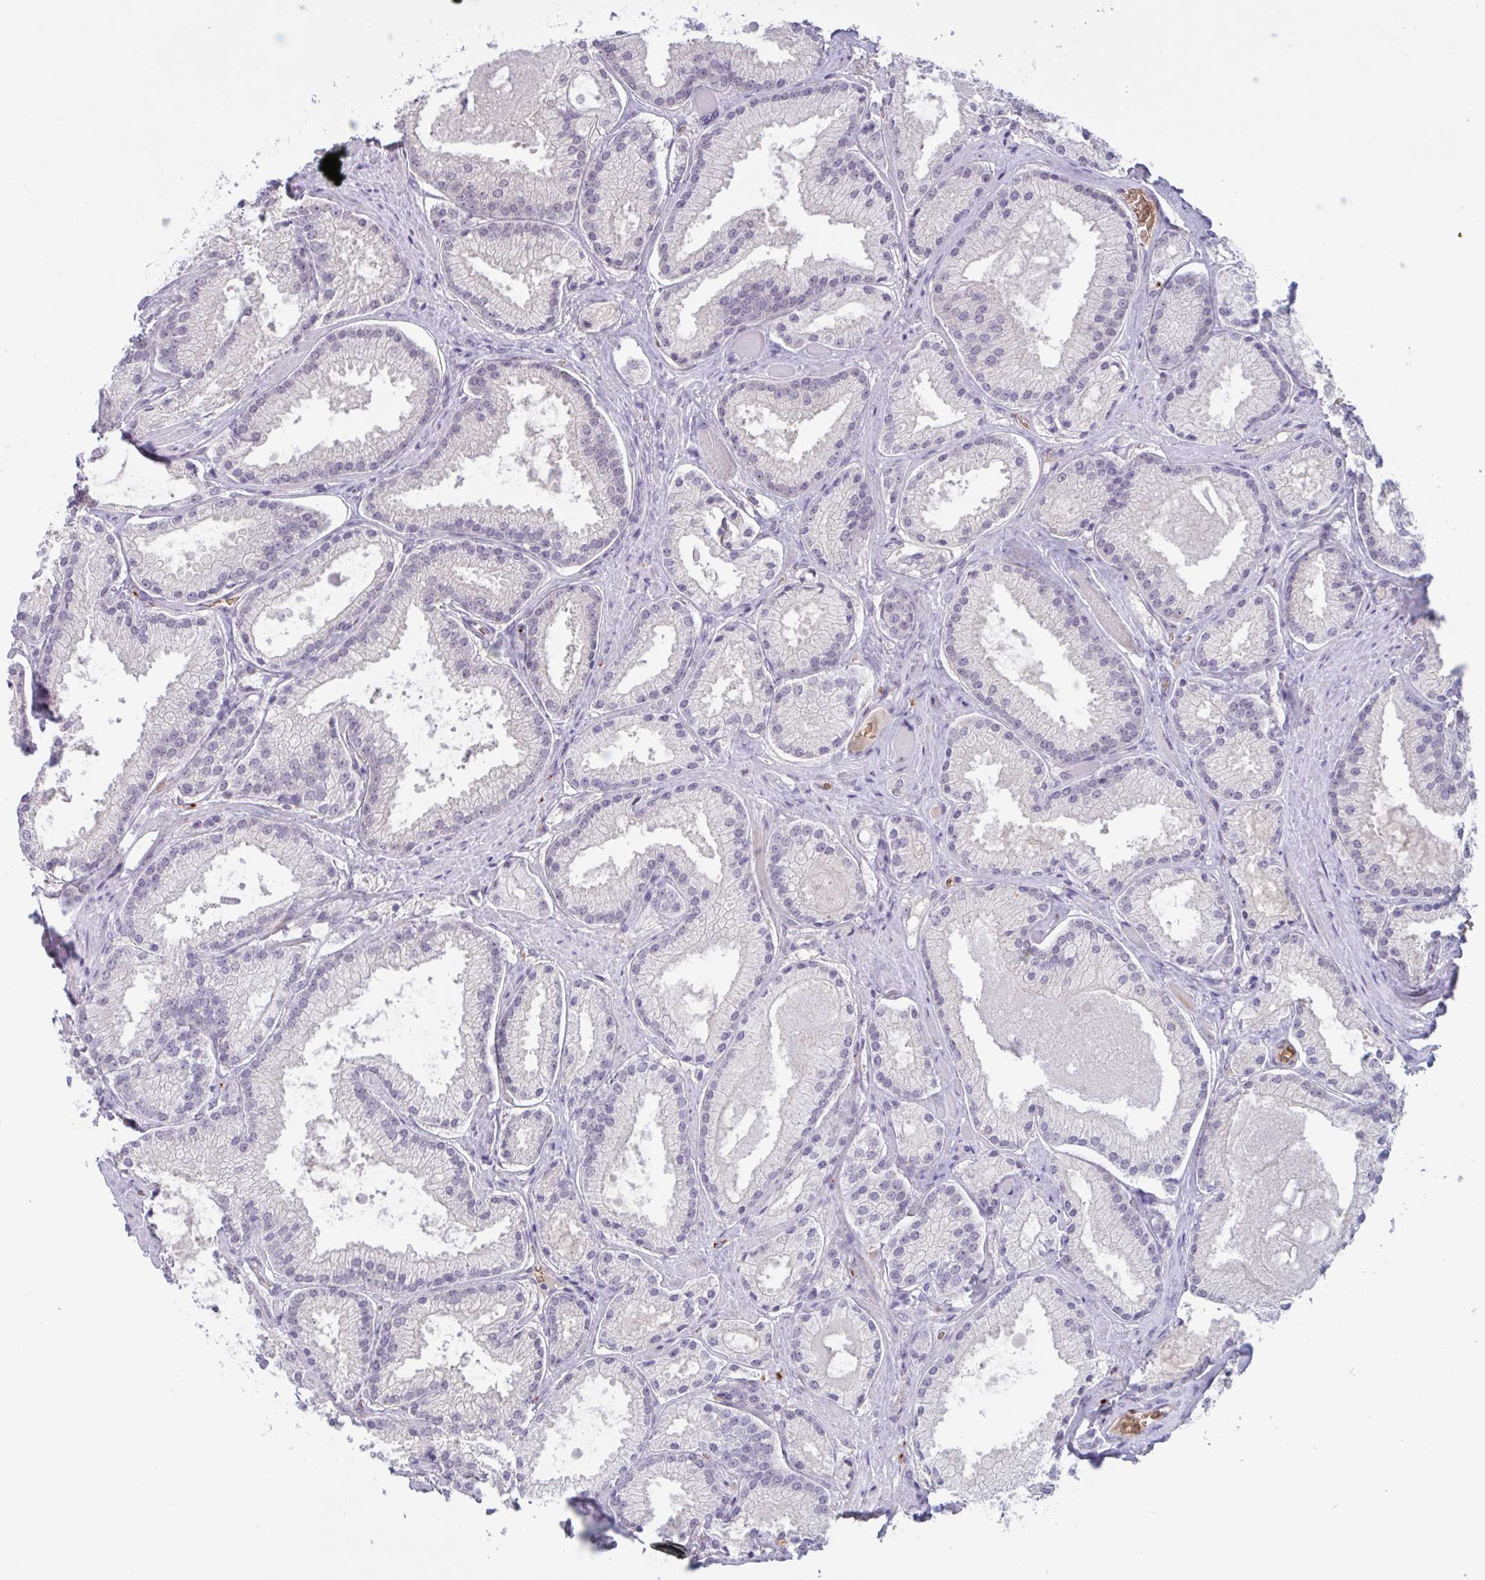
{"staining": {"intensity": "negative", "quantity": "none", "location": "none"}, "tissue": "prostate cancer", "cell_type": "Tumor cells", "image_type": "cancer", "snomed": [{"axis": "morphology", "description": "Adenocarcinoma, High grade"}, {"axis": "topography", "description": "Prostate"}], "caption": "Immunohistochemistry (IHC) histopathology image of neoplastic tissue: adenocarcinoma (high-grade) (prostate) stained with DAB (3,3'-diaminobenzidine) reveals no significant protein staining in tumor cells.", "gene": "RHAG", "patient": {"sex": "male", "age": 68}}